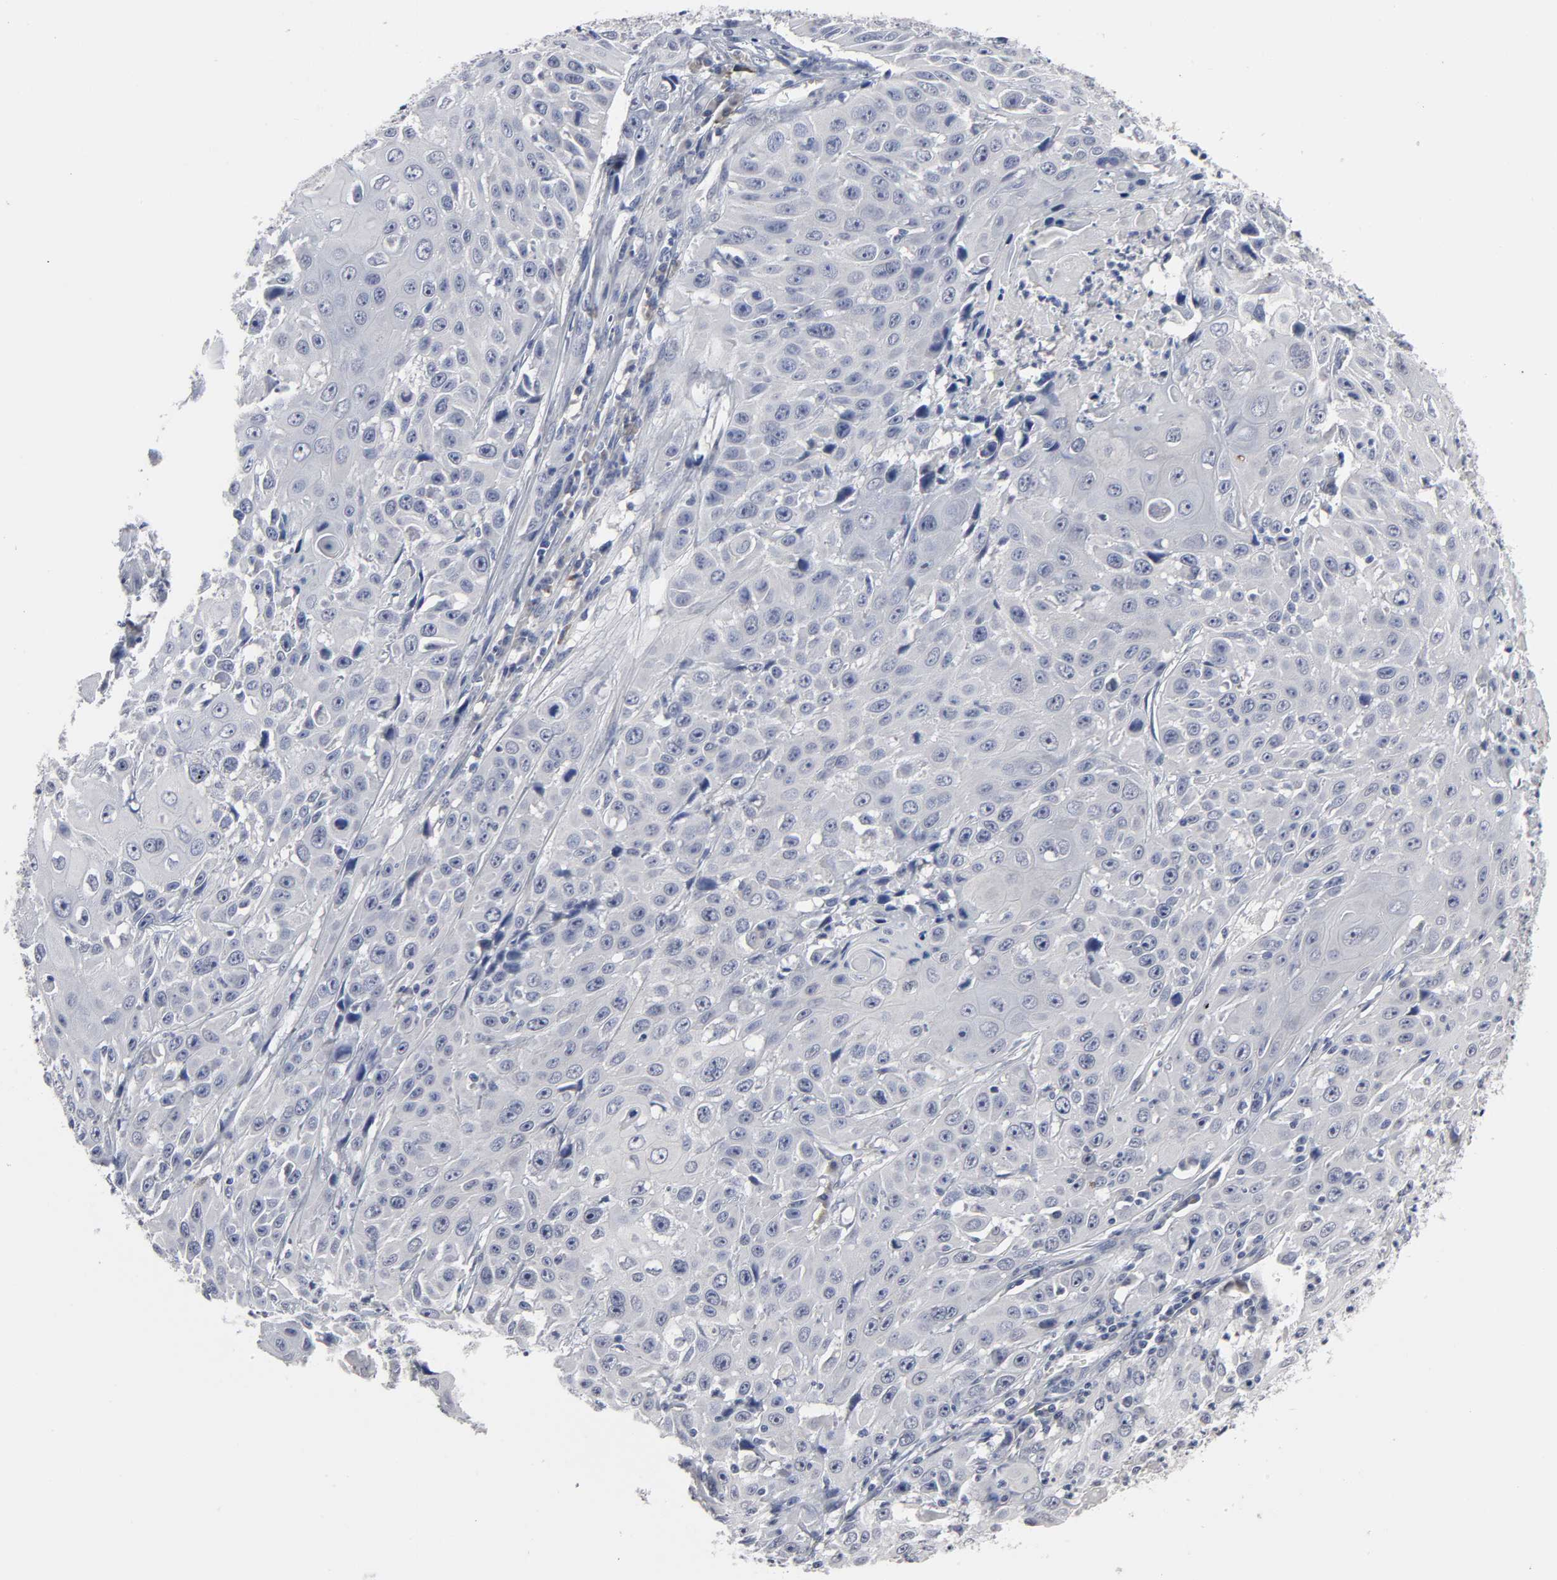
{"staining": {"intensity": "negative", "quantity": "none", "location": "none"}, "tissue": "cervical cancer", "cell_type": "Tumor cells", "image_type": "cancer", "snomed": [{"axis": "morphology", "description": "Squamous cell carcinoma, NOS"}, {"axis": "topography", "description": "Cervix"}], "caption": "Tumor cells show no significant expression in squamous cell carcinoma (cervical). (IHC, brightfield microscopy, high magnification).", "gene": "HNF4A", "patient": {"sex": "female", "age": 39}}